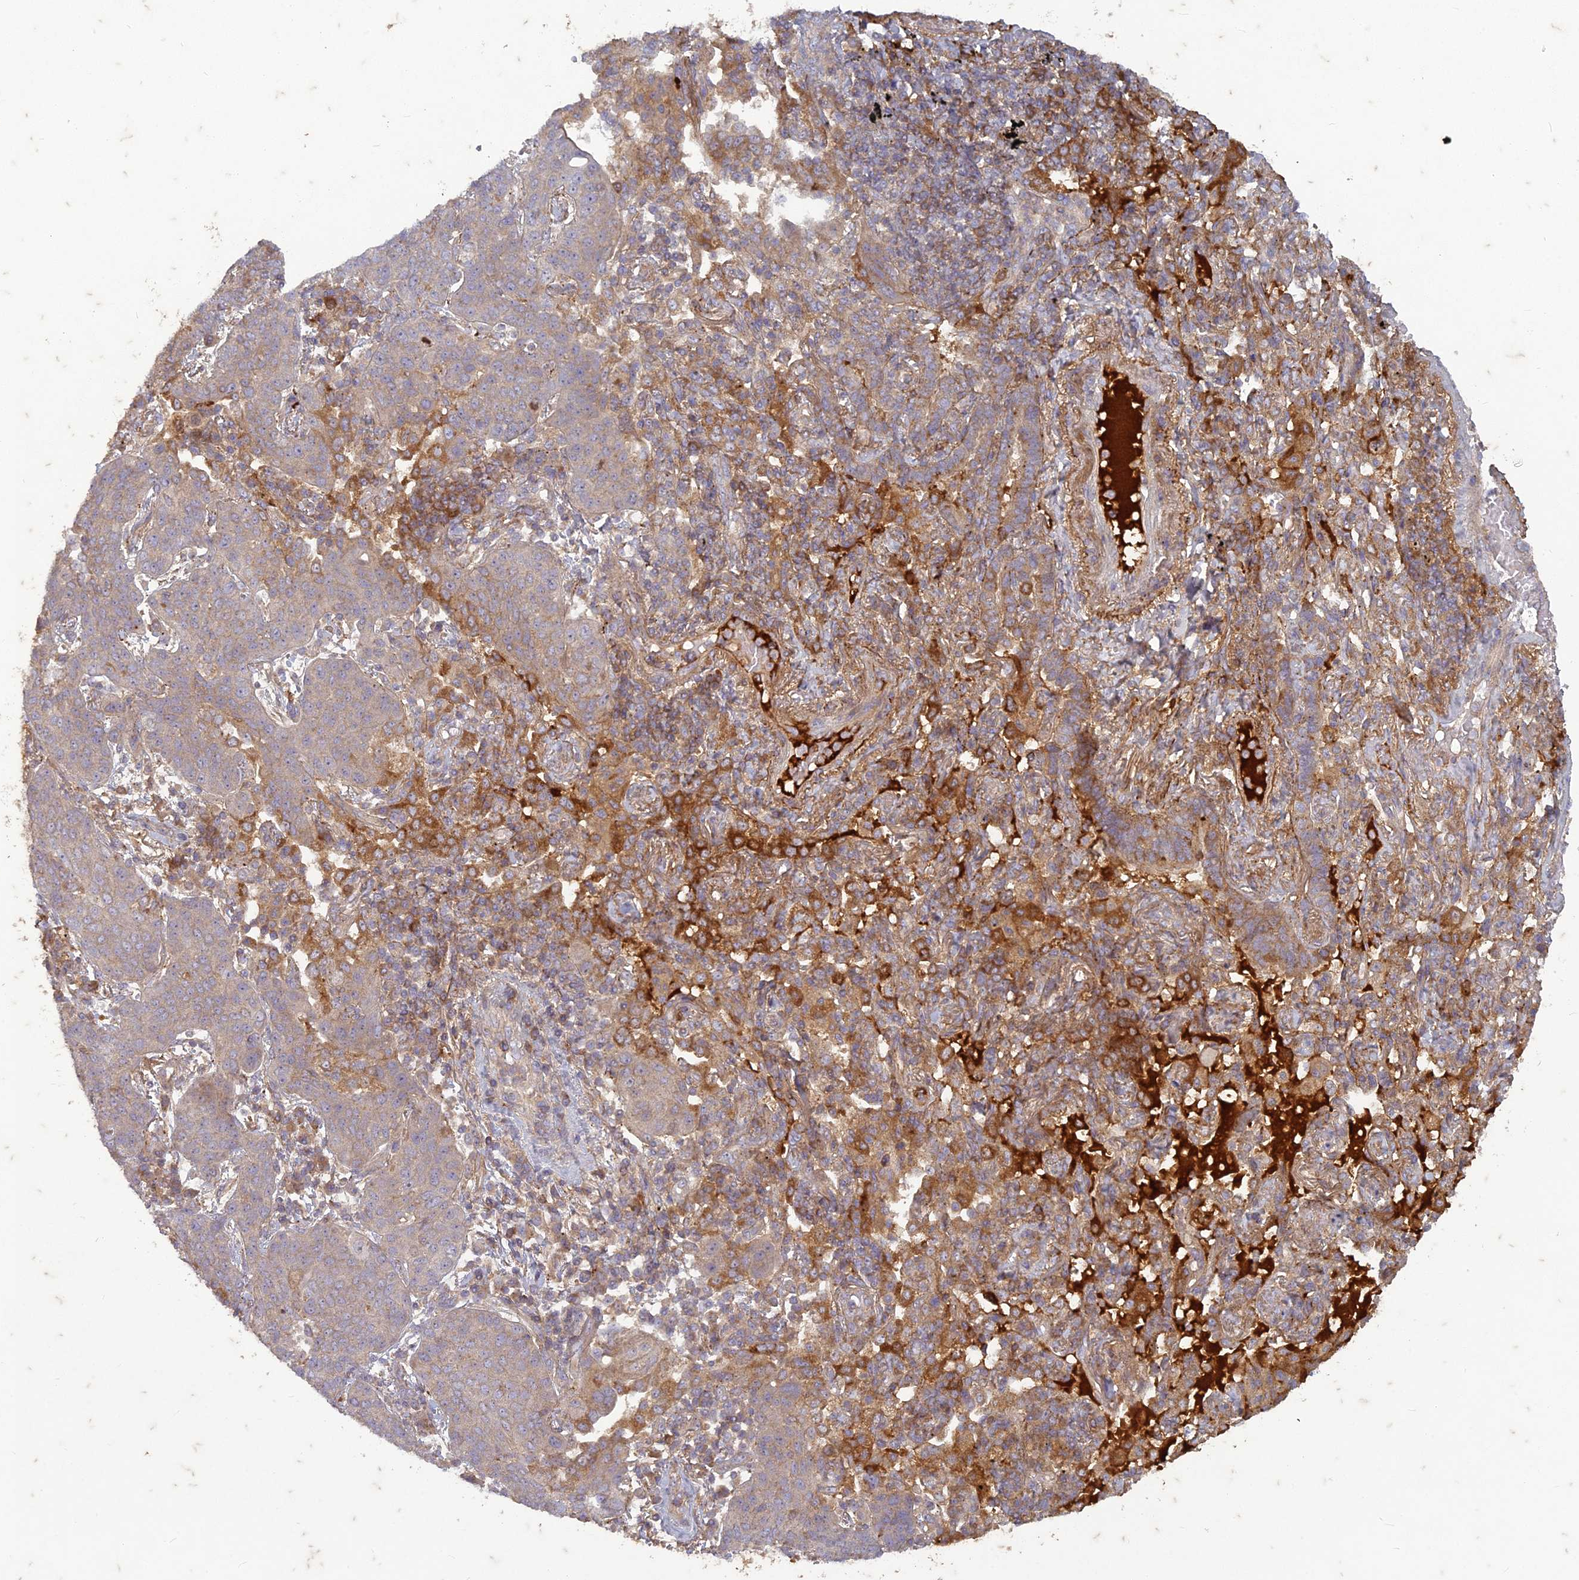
{"staining": {"intensity": "weak", "quantity": "25%-75%", "location": "cytoplasmic/membranous"}, "tissue": "lung cancer", "cell_type": "Tumor cells", "image_type": "cancer", "snomed": [{"axis": "morphology", "description": "Squamous cell carcinoma, NOS"}, {"axis": "topography", "description": "Lung"}], "caption": "Human lung cancer (squamous cell carcinoma) stained for a protein (brown) reveals weak cytoplasmic/membranous positive expression in about 25%-75% of tumor cells.", "gene": "TCF25", "patient": {"sex": "female", "age": 70}}